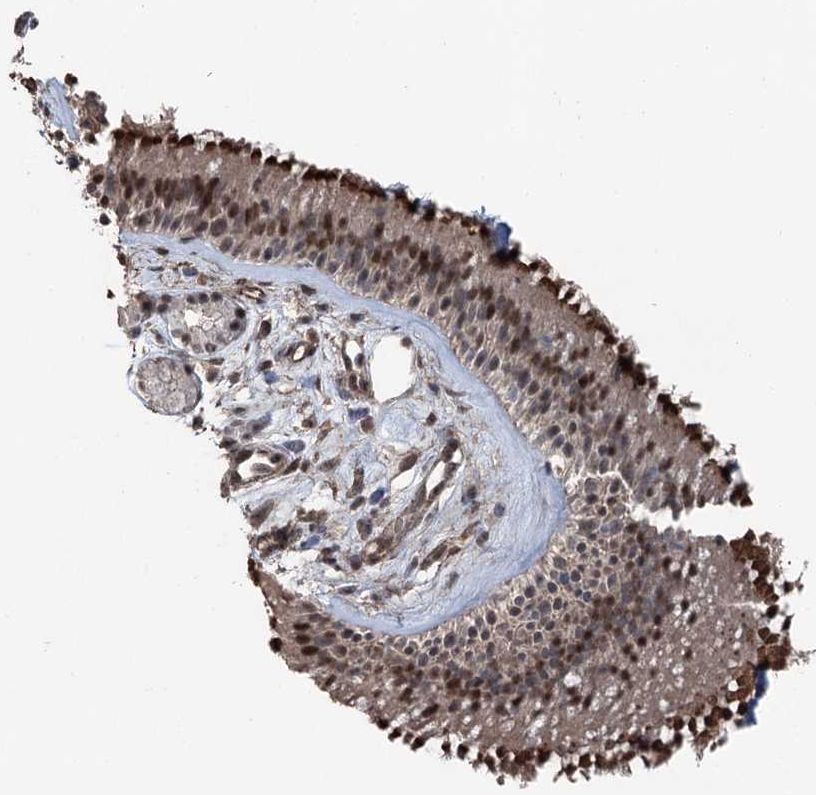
{"staining": {"intensity": "strong", "quantity": "25%-75%", "location": "cytoplasmic/membranous,nuclear"}, "tissue": "nasopharynx", "cell_type": "Respiratory epithelial cells", "image_type": "normal", "snomed": [{"axis": "morphology", "description": "Normal tissue, NOS"}, {"axis": "morphology", "description": "Inflammation, NOS"}, {"axis": "morphology", "description": "Malignant melanoma, Metastatic site"}, {"axis": "topography", "description": "Nasopharynx"}], "caption": "Nasopharynx was stained to show a protein in brown. There is high levels of strong cytoplasmic/membranous,nuclear expression in approximately 25%-75% of respiratory epithelial cells.", "gene": "CCDC82", "patient": {"sex": "male", "age": 70}}